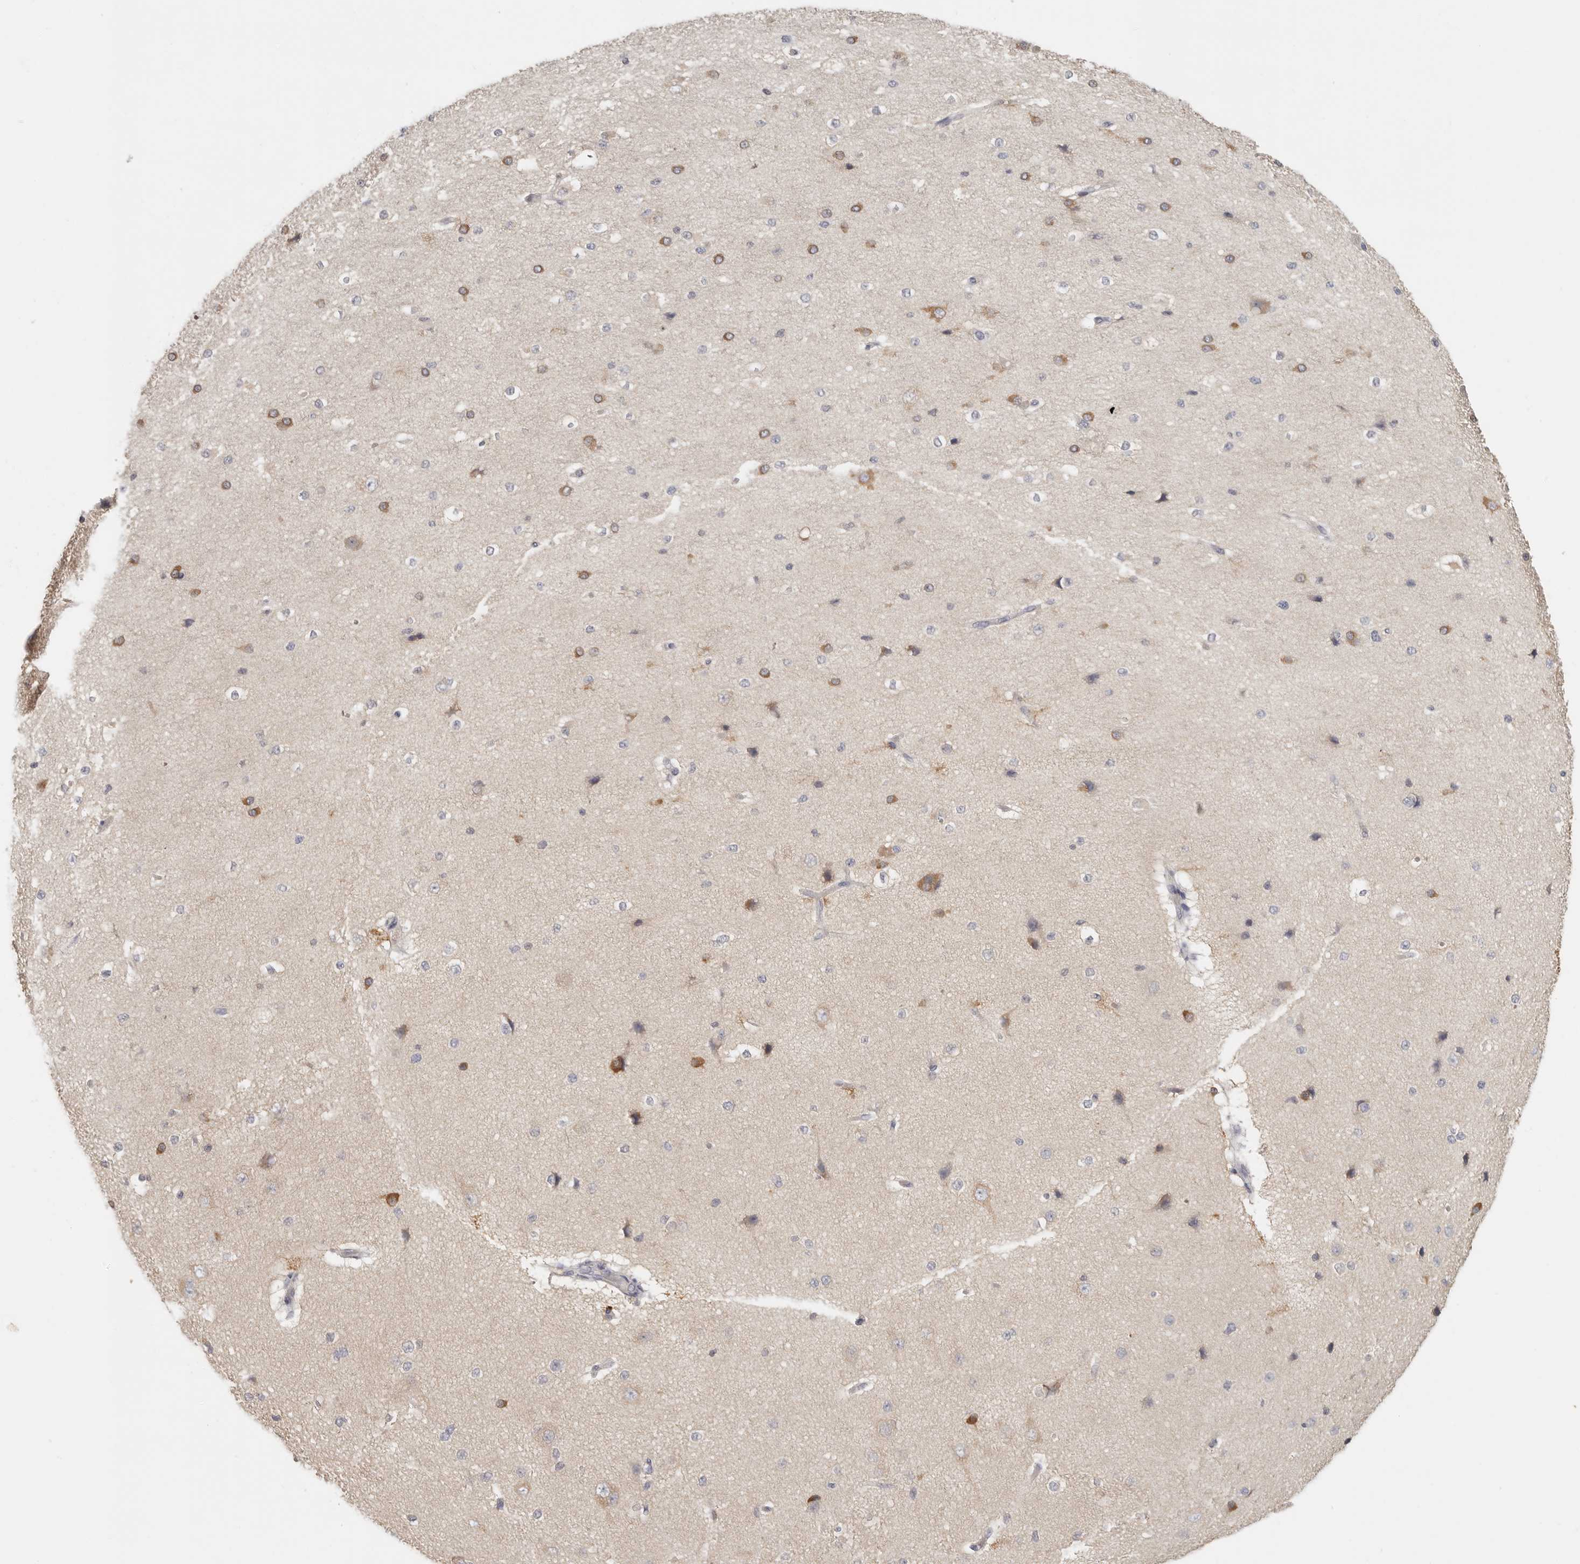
{"staining": {"intensity": "negative", "quantity": "none", "location": "none"}, "tissue": "cerebral cortex", "cell_type": "Endothelial cells", "image_type": "normal", "snomed": [{"axis": "morphology", "description": "Normal tissue, NOS"}, {"axis": "morphology", "description": "Developmental malformation"}, {"axis": "topography", "description": "Cerebral cortex"}], "caption": "IHC photomicrograph of normal cerebral cortex: cerebral cortex stained with DAB demonstrates no significant protein positivity in endothelial cells.", "gene": "CSK", "patient": {"sex": "female", "age": 30}}